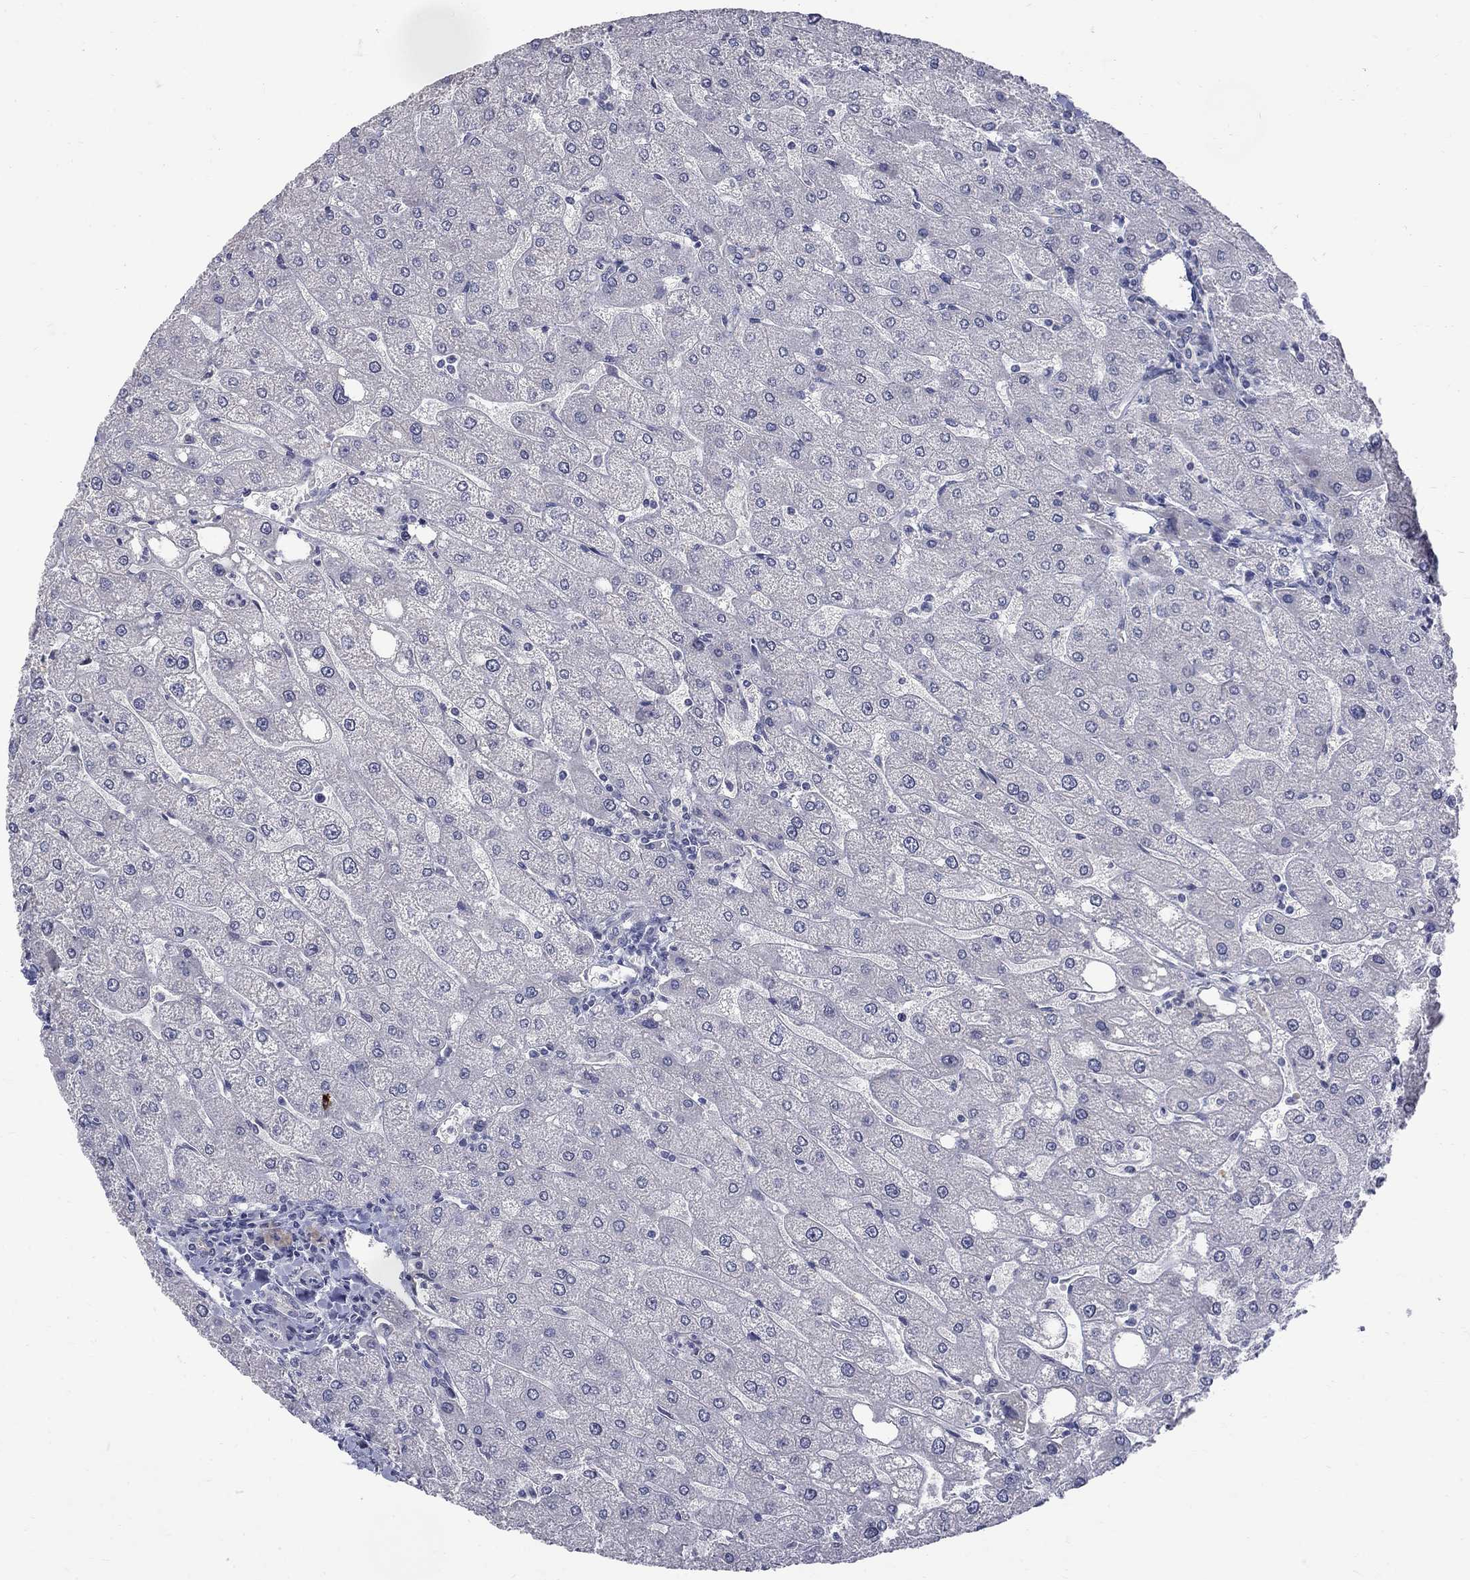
{"staining": {"intensity": "negative", "quantity": "none", "location": "none"}, "tissue": "liver", "cell_type": "Cholangiocytes", "image_type": "normal", "snomed": [{"axis": "morphology", "description": "Normal tissue, NOS"}, {"axis": "topography", "description": "Liver"}], "caption": "High magnification brightfield microscopy of benign liver stained with DAB (3,3'-diaminobenzidine) (brown) and counterstained with hematoxylin (blue): cholangiocytes show no significant expression. (Stains: DAB immunohistochemistry with hematoxylin counter stain, Microscopy: brightfield microscopy at high magnification).", "gene": "CTNND2", "patient": {"sex": "male", "age": 67}}